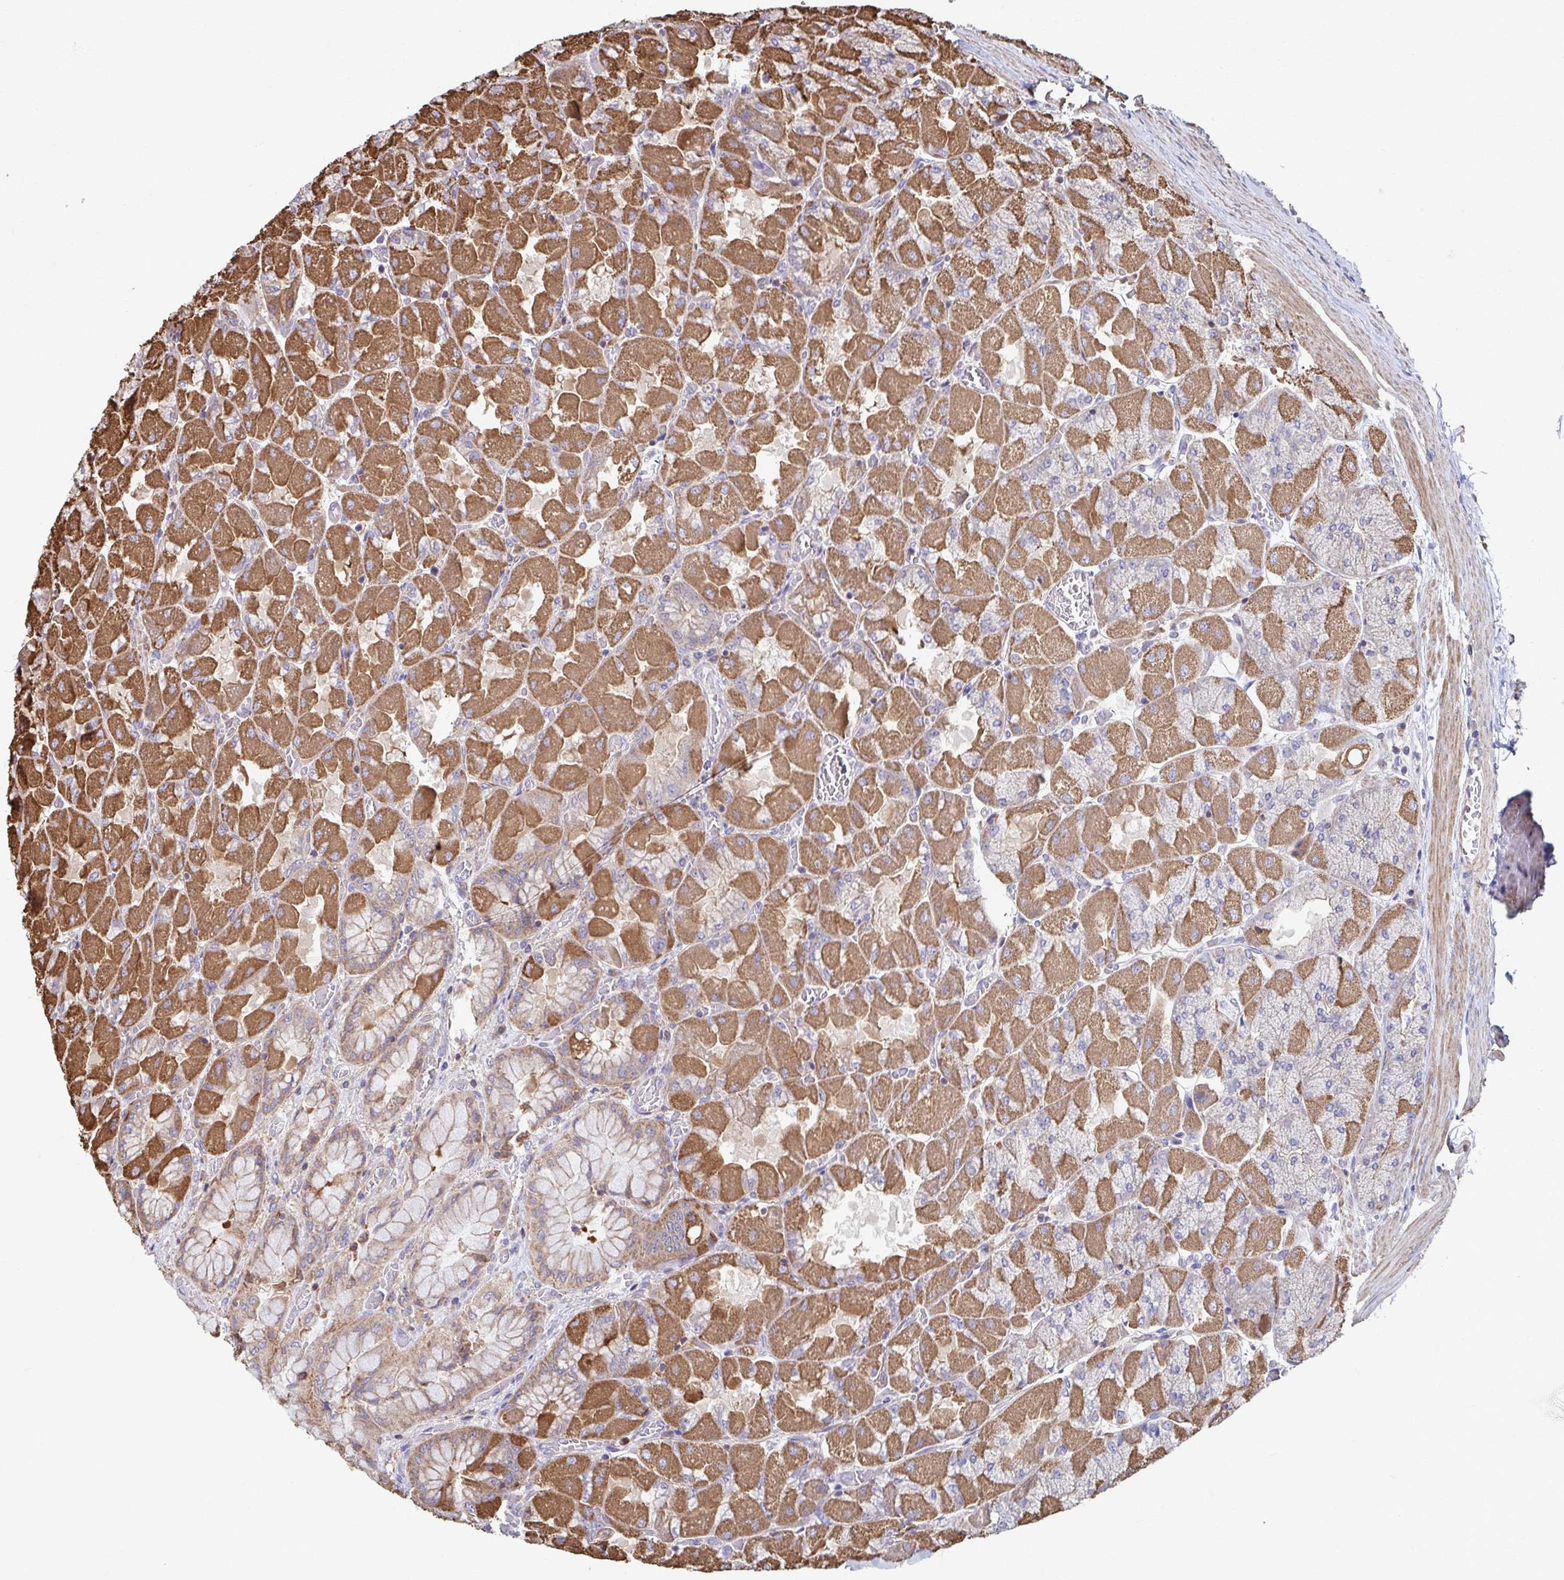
{"staining": {"intensity": "strong", "quantity": "25%-75%", "location": "cytoplasmic/membranous"}, "tissue": "stomach", "cell_type": "Glandular cells", "image_type": "normal", "snomed": [{"axis": "morphology", "description": "Normal tissue, NOS"}, {"axis": "topography", "description": "Stomach"}], "caption": "IHC staining of benign stomach, which demonstrates high levels of strong cytoplasmic/membranous expression in about 25%-75% of glandular cells indicating strong cytoplasmic/membranous protein positivity. The staining was performed using DAB (3,3'-diaminobenzidine) (brown) for protein detection and nuclei were counterstained in hematoxylin (blue).", "gene": "KLHL34", "patient": {"sex": "female", "age": 61}}